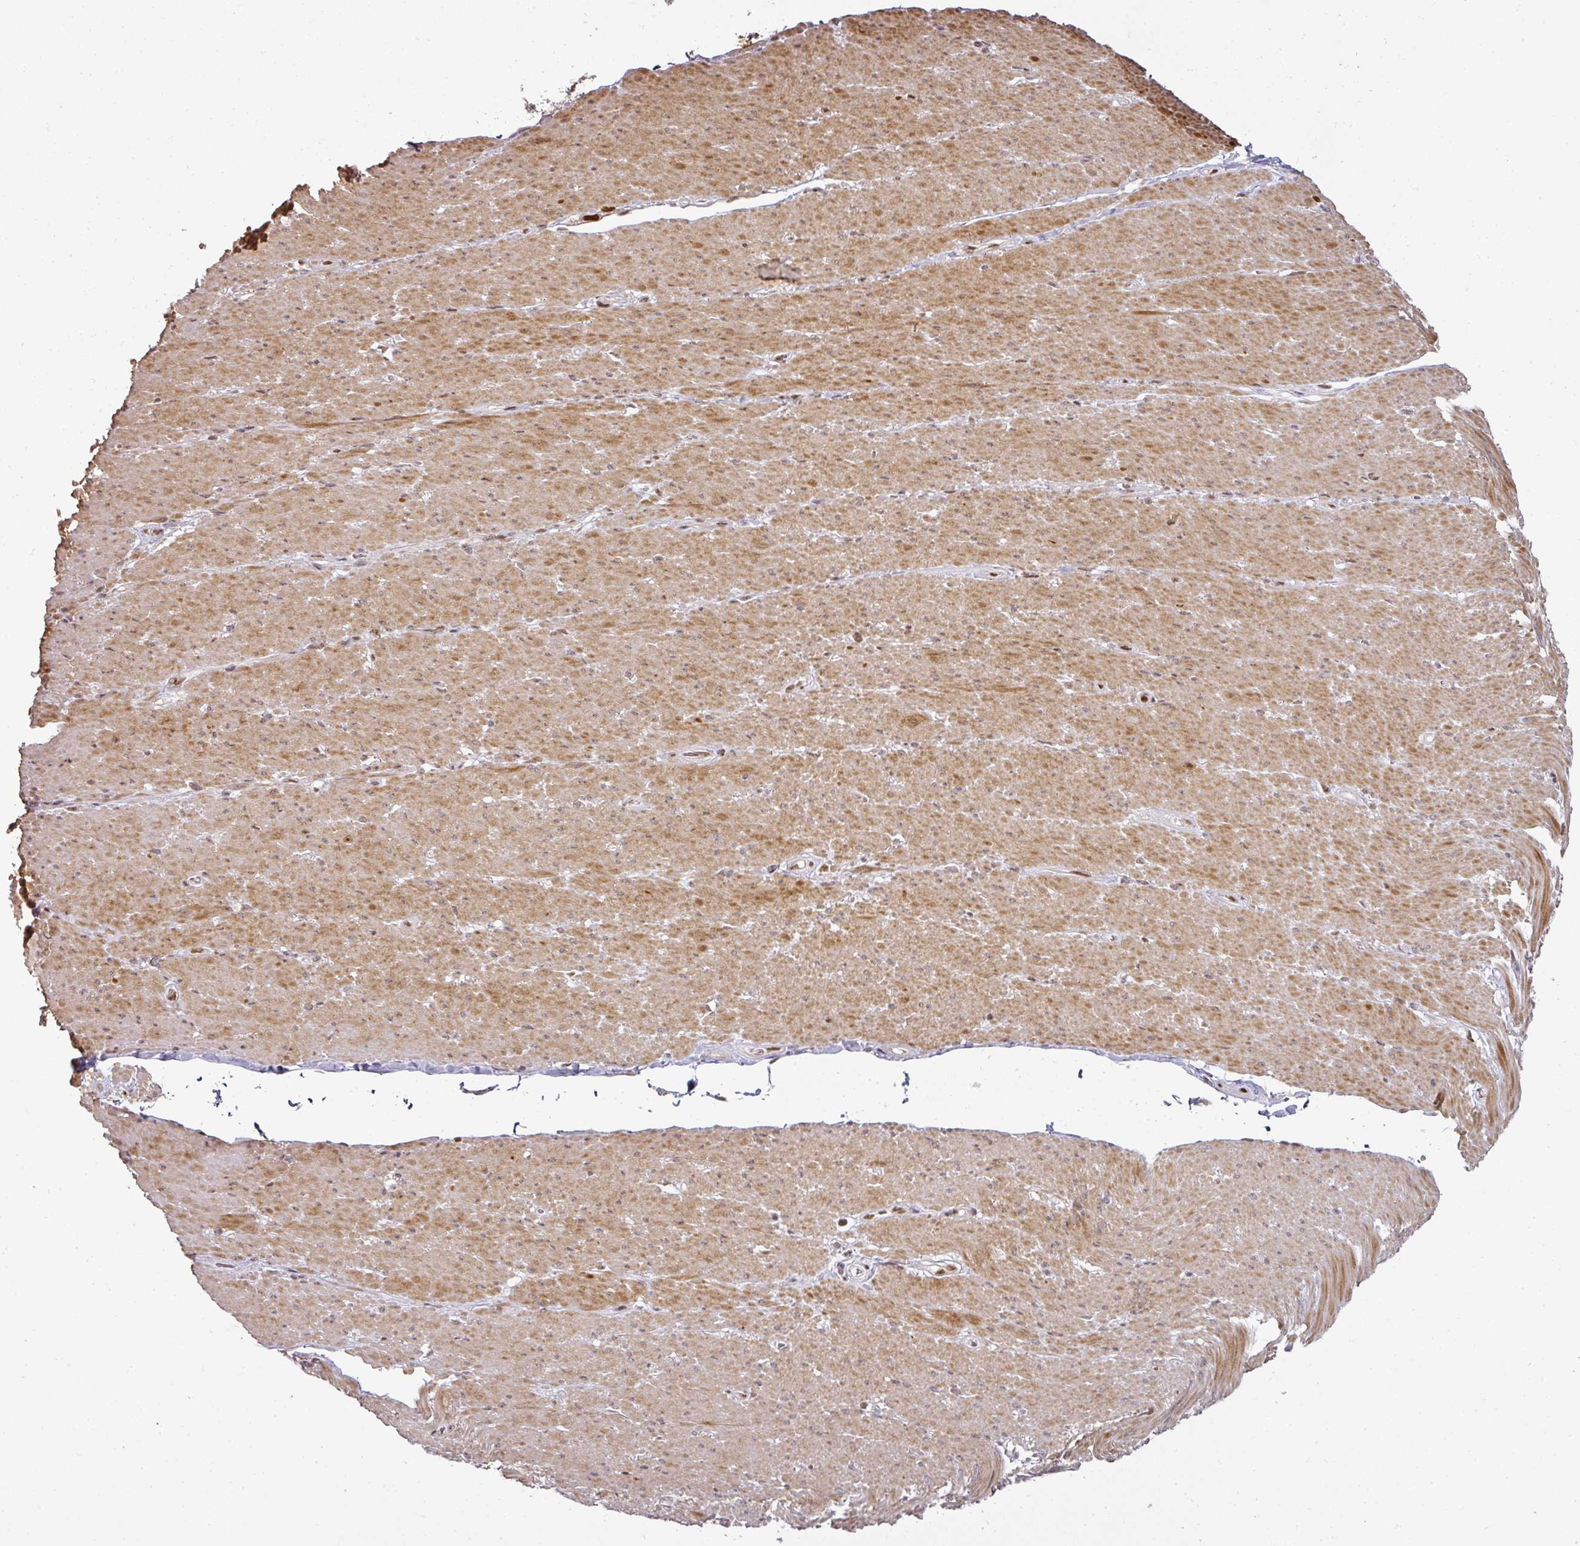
{"staining": {"intensity": "moderate", "quantity": ">75%", "location": "cytoplasmic/membranous"}, "tissue": "smooth muscle", "cell_type": "Smooth muscle cells", "image_type": "normal", "snomed": [{"axis": "morphology", "description": "Normal tissue, NOS"}, {"axis": "topography", "description": "Smooth muscle"}, {"axis": "topography", "description": "Rectum"}], "caption": "DAB immunohistochemical staining of benign human smooth muscle shows moderate cytoplasmic/membranous protein positivity in approximately >75% of smooth muscle cells. (brown staining indicates protein expression, while blue staining denotes nuclei).", "gene": "GPRIN2", "patient": {"sex": "male", "age": 53}}